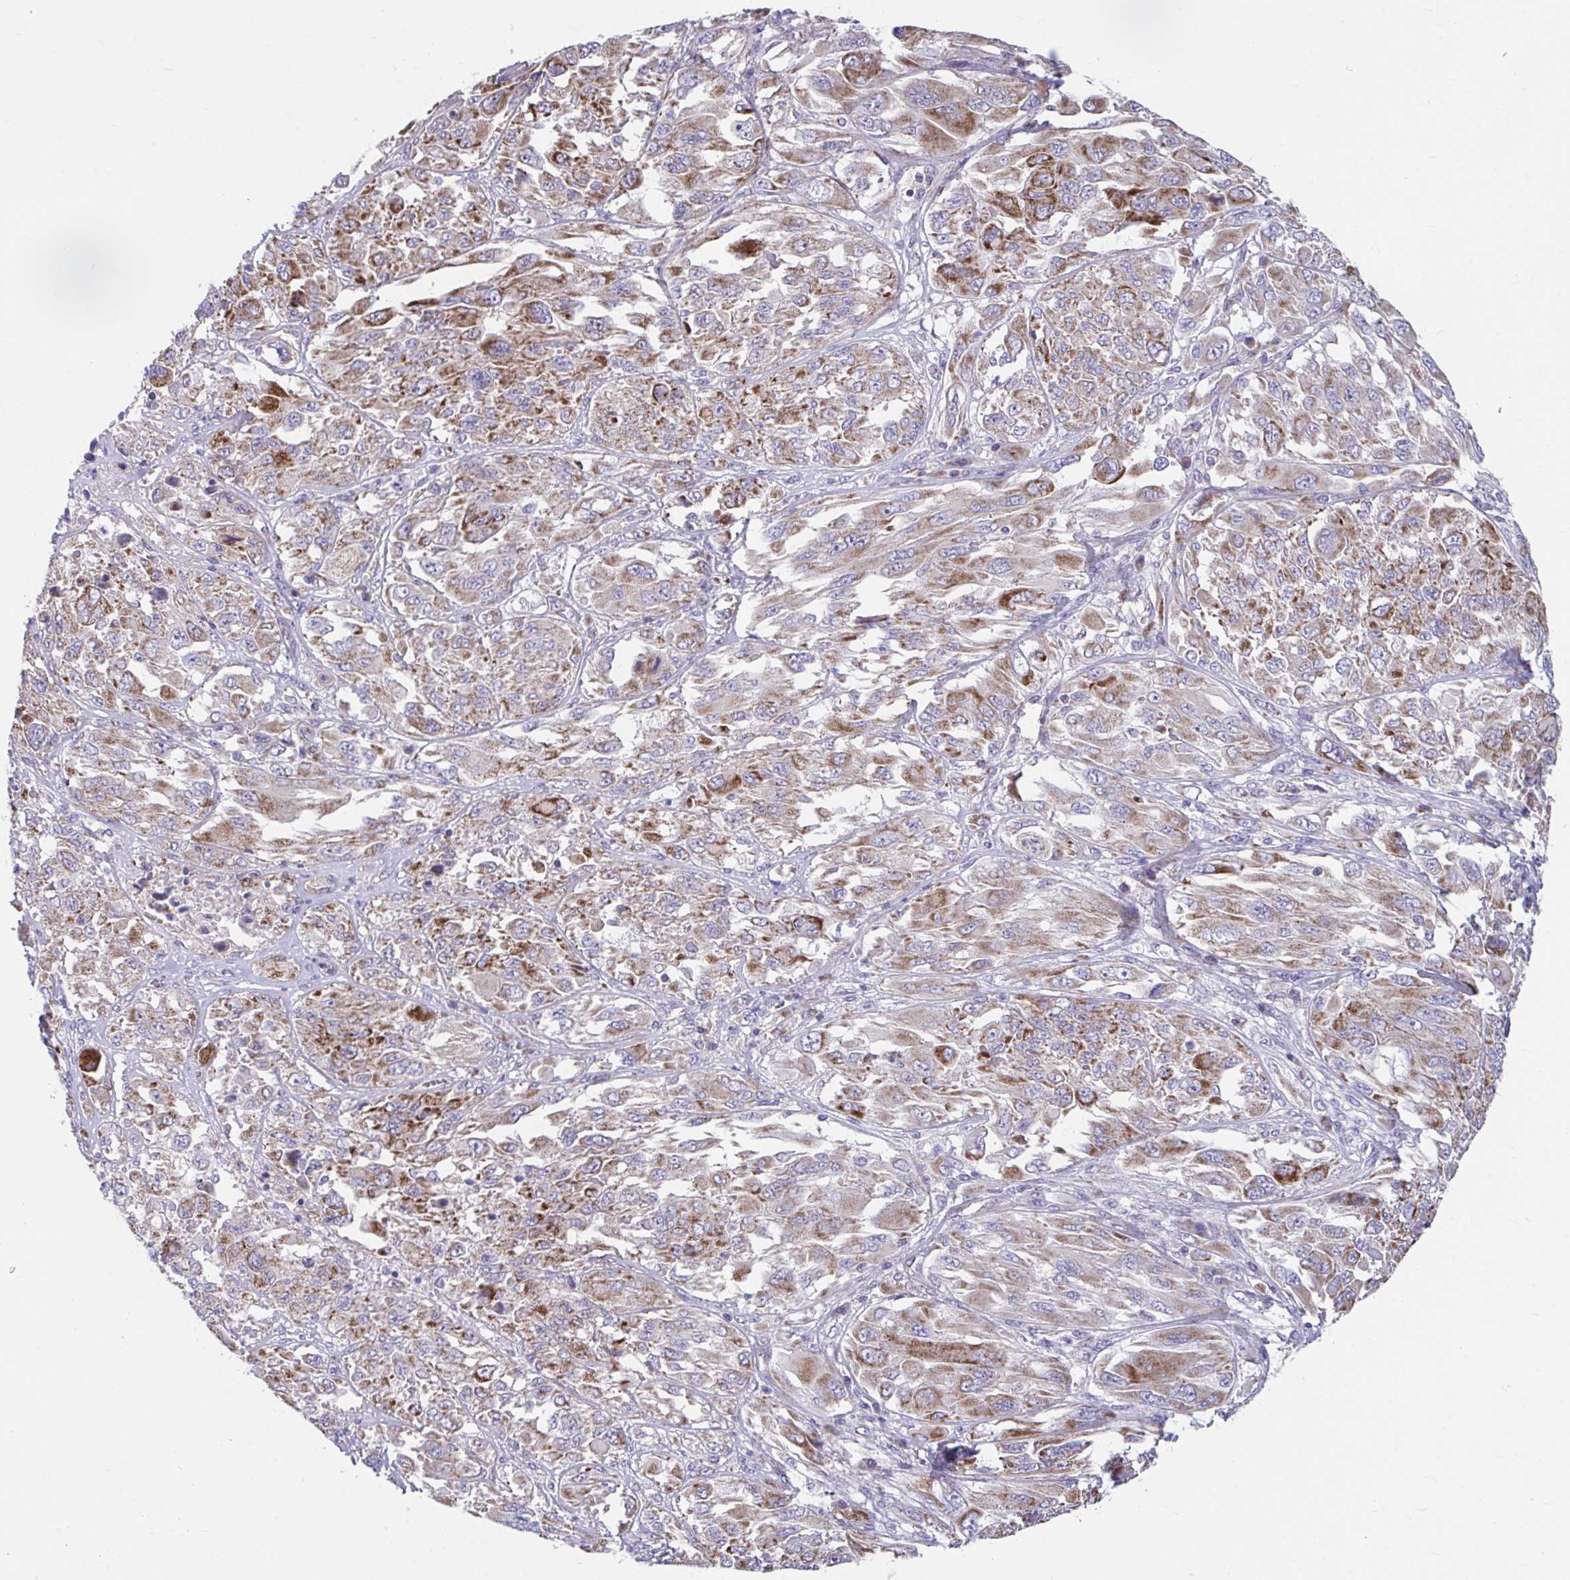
{"staining": {"intensity": "moderate", "quantity": ">75%", "location": "cytoplasmic/membranous"}, "tissue": "melanoma", "cell_type": "Tumor cells", "image_type": "cancer", "snomed": [{"axis": "morphology", "description": "Malignant melanoma, NOS"}, {"axis": "topography", "description": "Skin"}], "caption": "A high-resolution histopathology image shows immunohistochemistry staining of malignant melanoma, which reveals moderate cytoplasmic/membranous expression in about >75% of tumor cells. (Brightfield microscopy of DAB IHC at high magnification).", "gene": "LINGO4", "patient": {"sex": "female", "age": 91}}